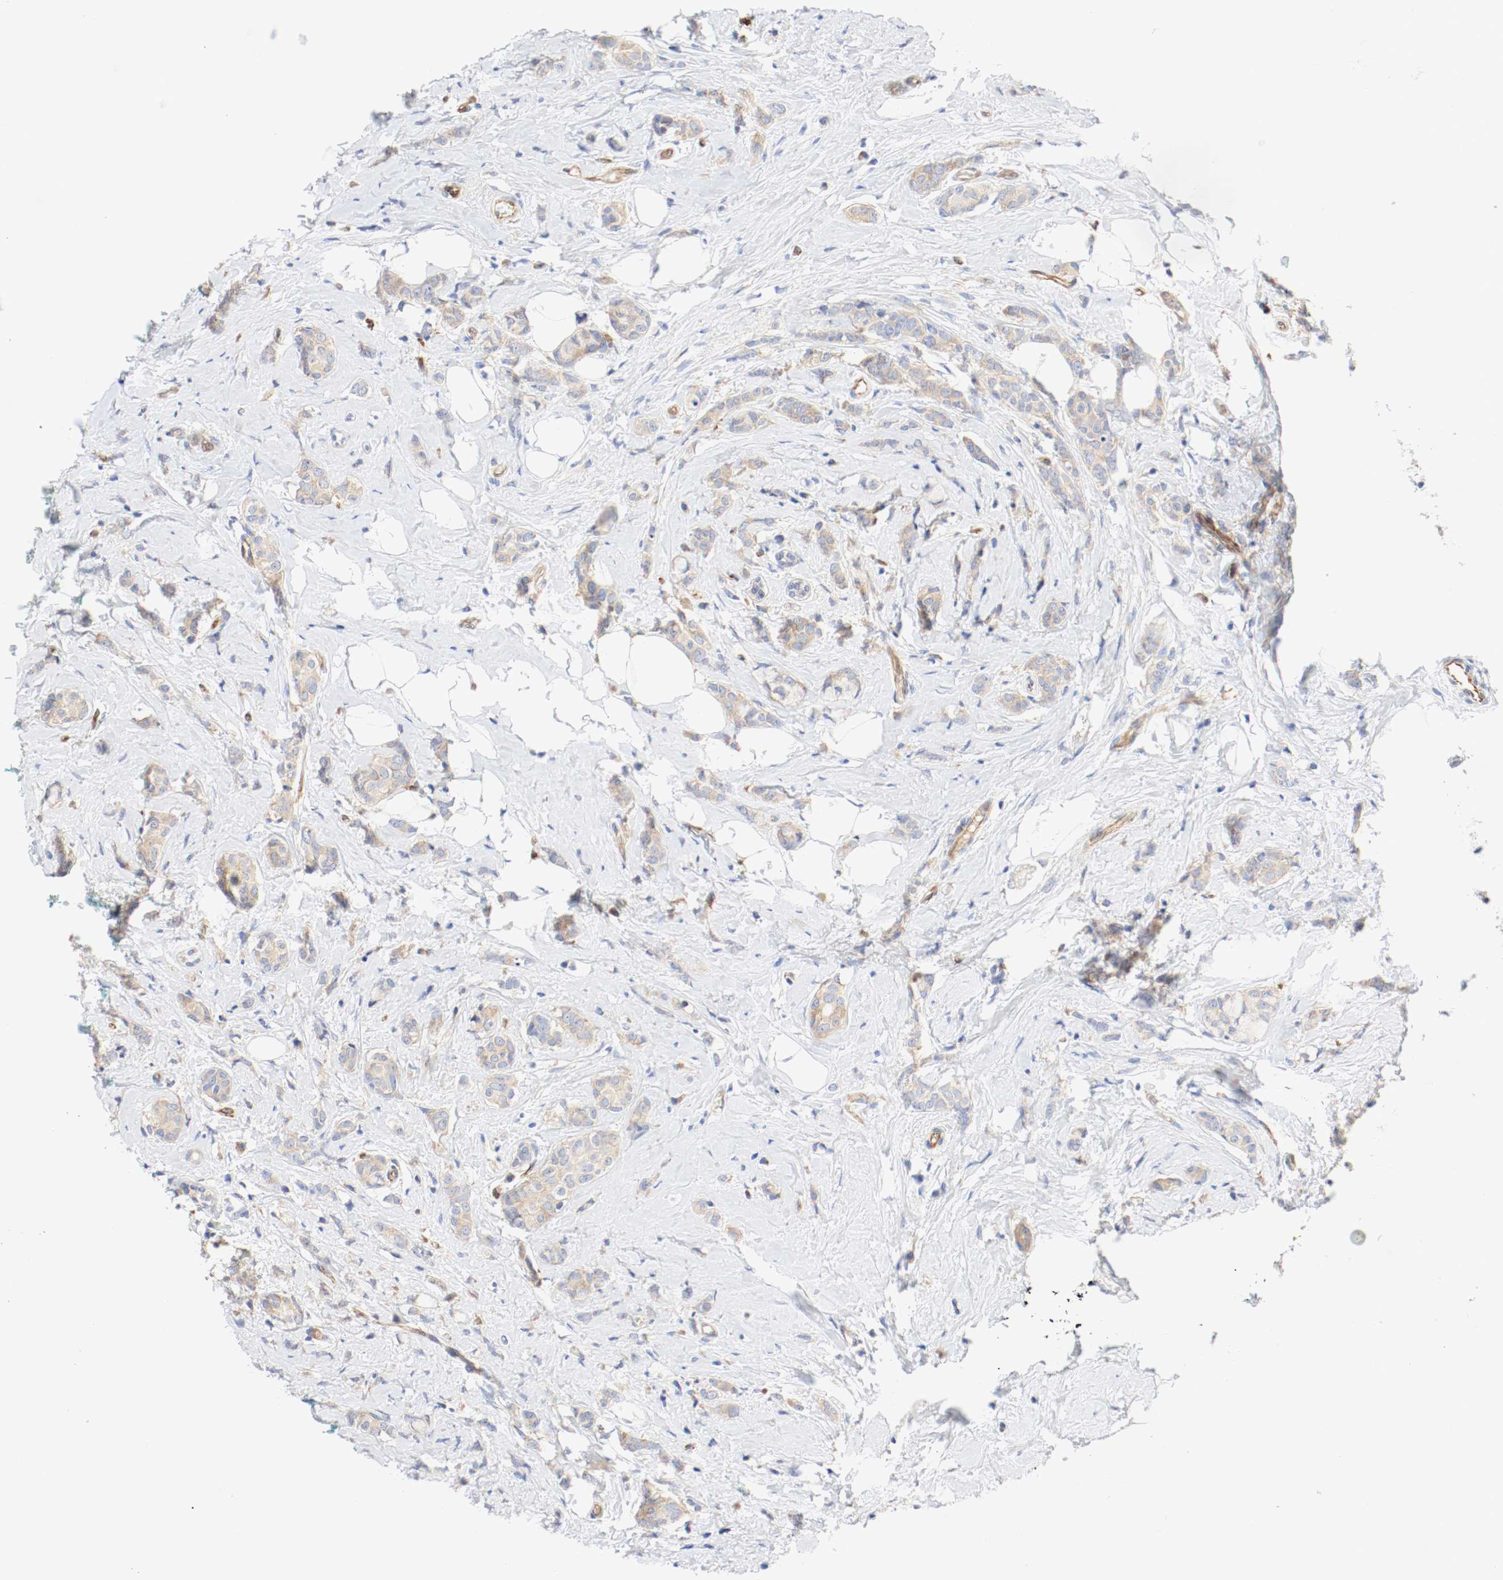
{"staining": {"intensity": "moderate", "quantity": ">75%", "location": "cytoplasmic/membranous"}, "tissue": "breast cancer", "cell_type": "Tumor cells", "image_type": "cancer", "snomed": [{"axis": "morphology", "description": "Lobular carcinoma"}, {"axis": "topography", "description": "Breast"}], "caption": "The image exhibits immunohistochemical staining of breast lobular carcinoma. There is moderate cytoplasmic/membranous expression is identified in about >75% of tumor cells. Nuclei are stained in blue.", "gene": "GIT1", "patient": {"sex": "female", "age": 60}}